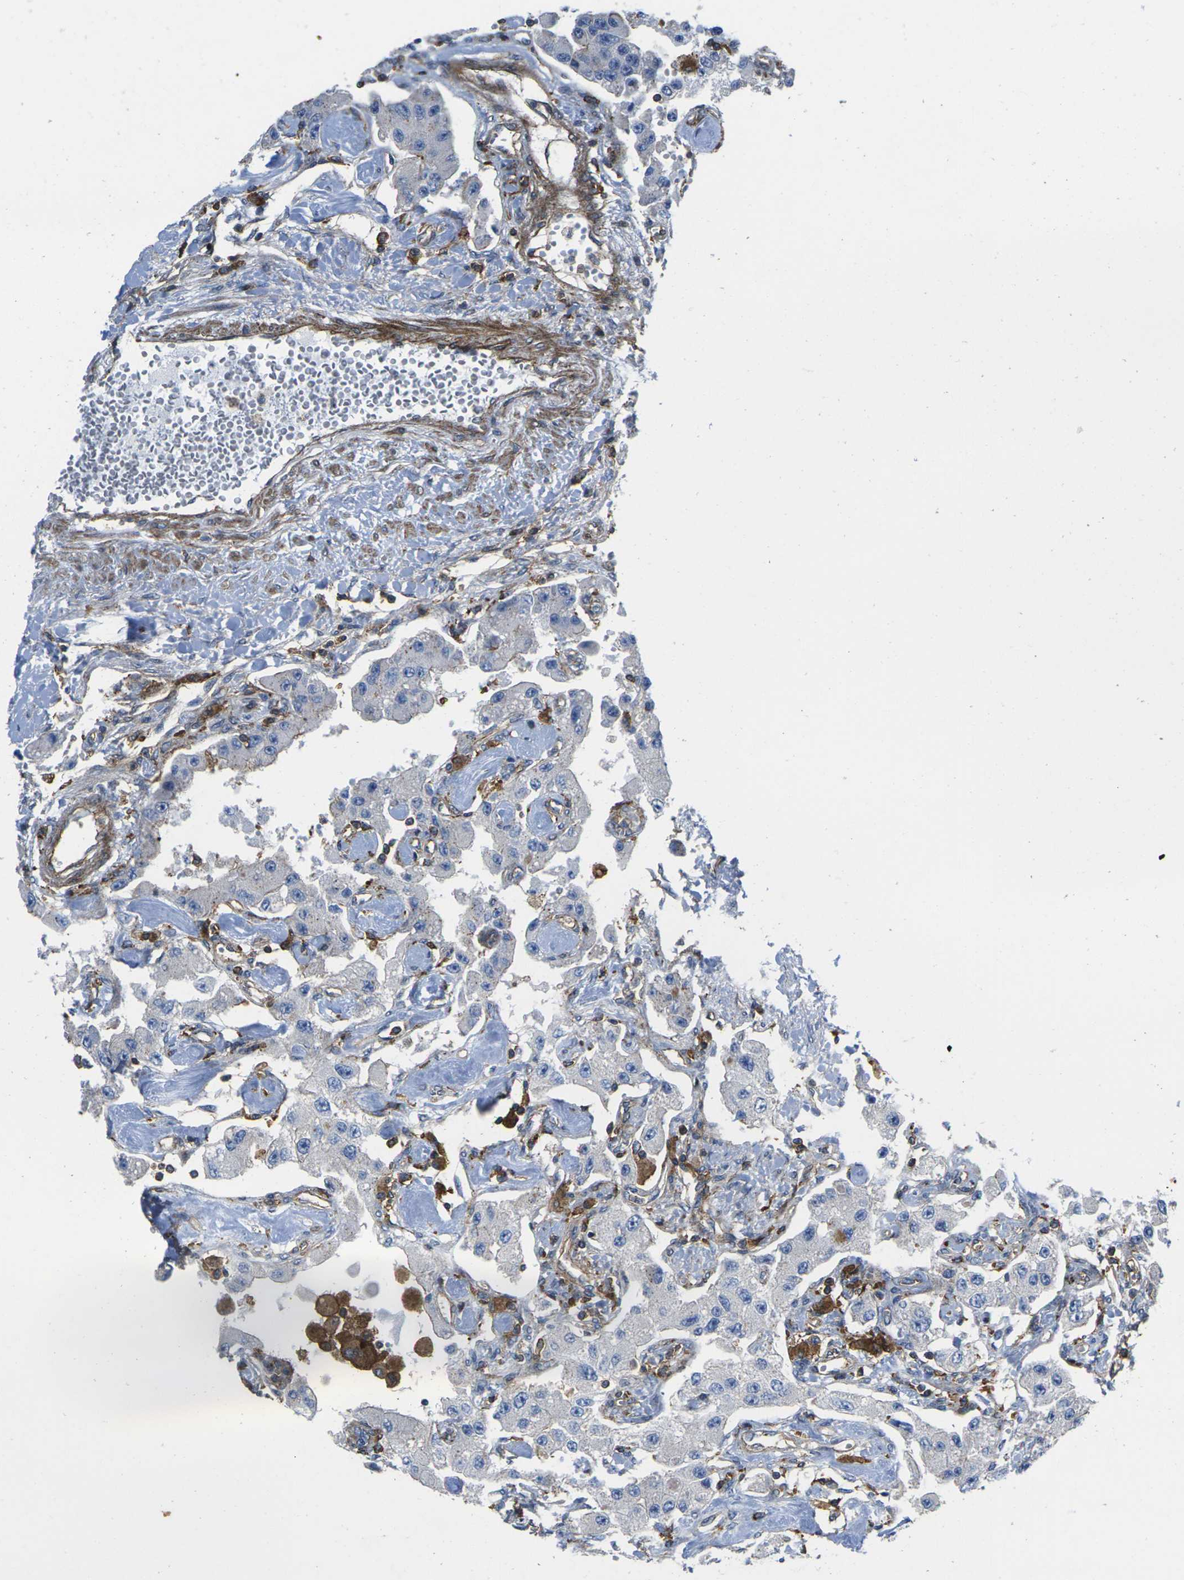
{"staining": {"intensity": "negative", "quantity": "none", "location": "none"}, "tissue": "carcinoid", "cell_type": "Tumor cells", "image_type": "cancer", "snomed": [{"axis": "morphology", "description": "Carcinoid, malignant, NOS"}, {"axis": "topography", "description": "Pancreas"}], "caption": "An immunohistochemistry histopathology image of malignant carcinoid is shown. There is no staining in tumor cells of malignant carcinoid. The staining is performed using DAB brown chromogen with nuclei counter-stained in using hematoxylin.", "gene": "IQGAP1", "patient": {"sex": "male", "age": 41}}